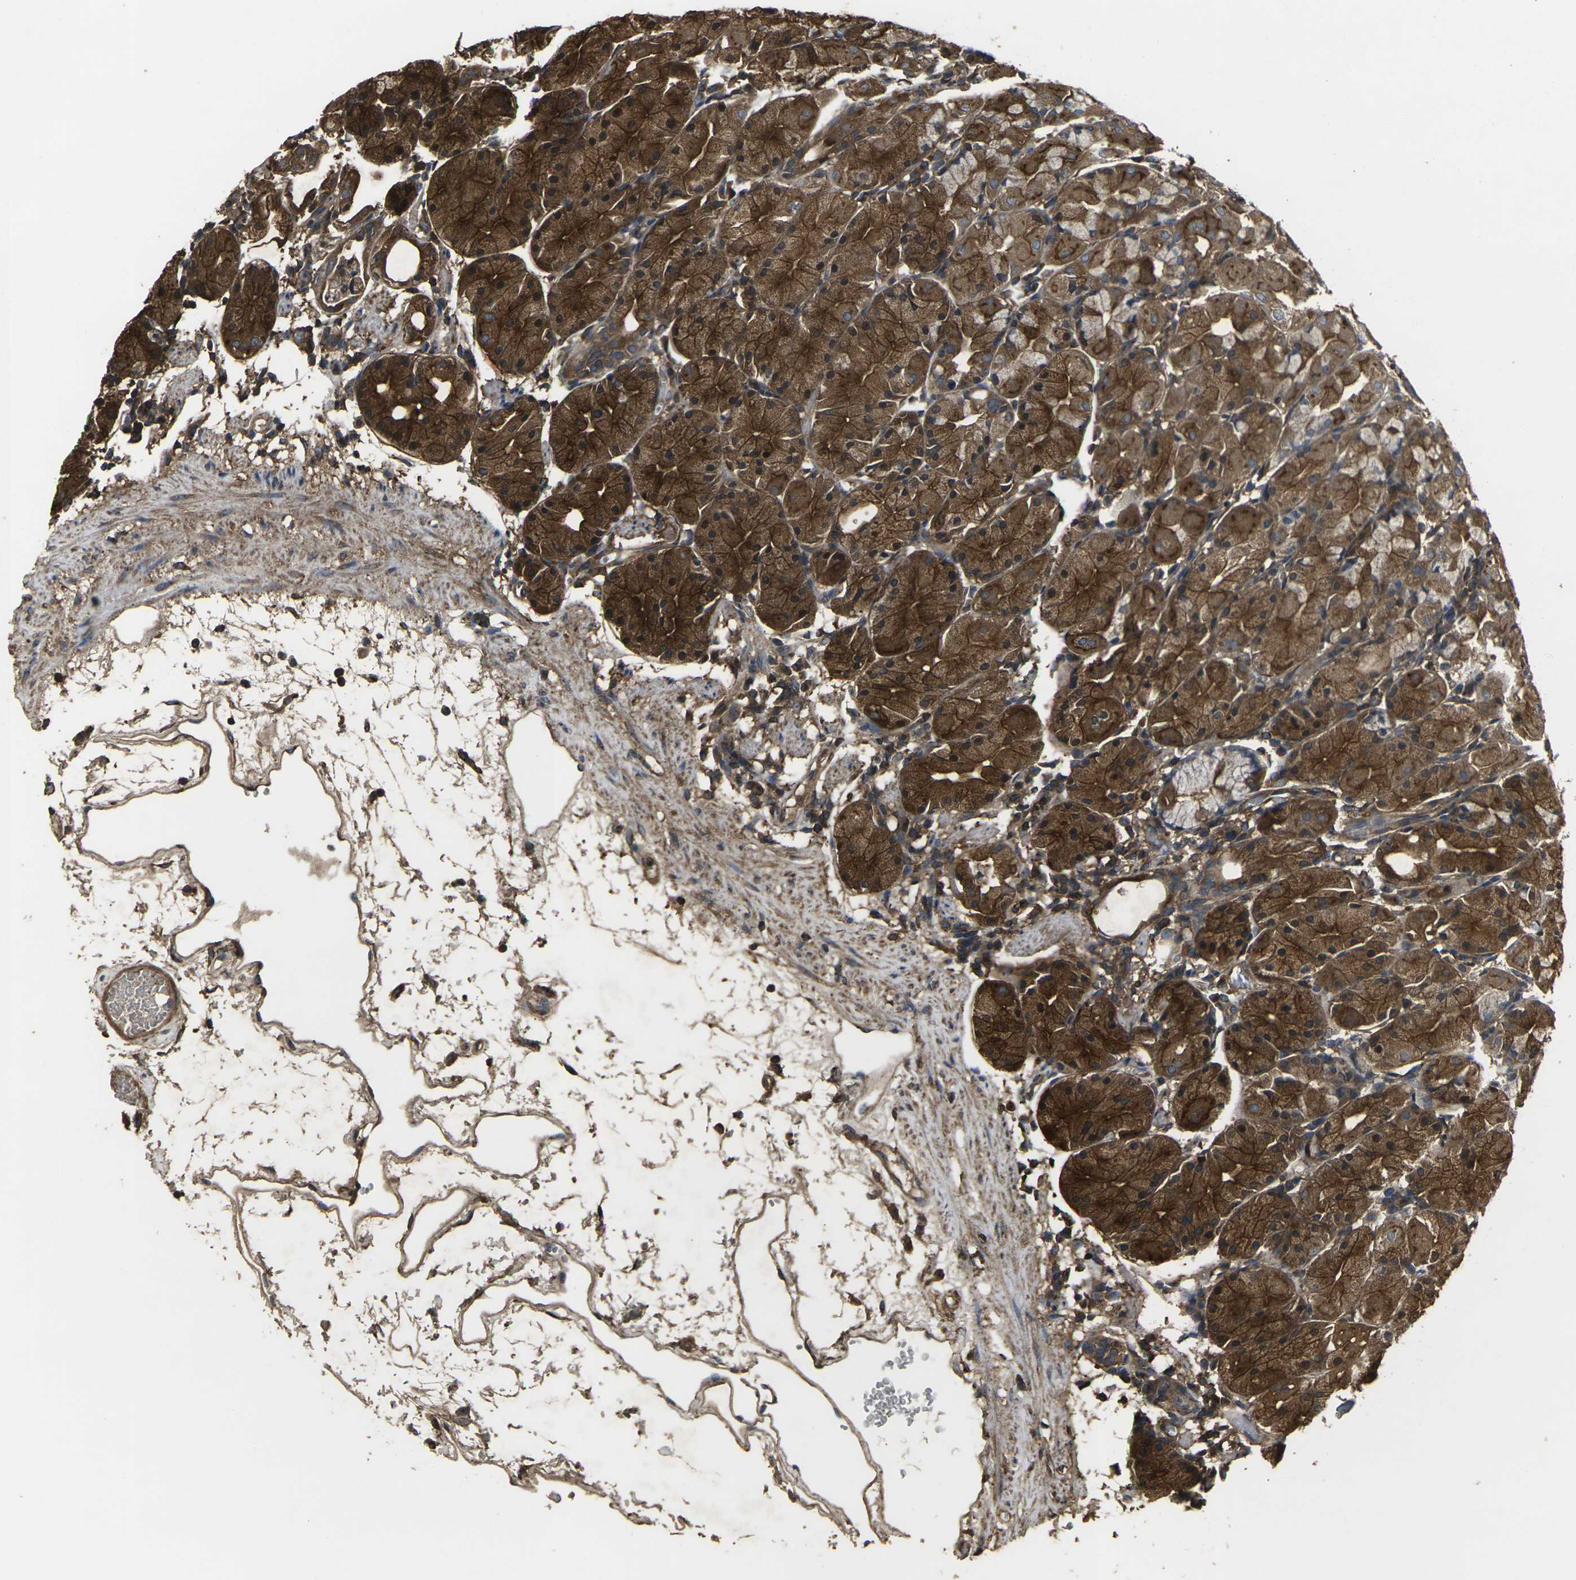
{"staining": {"intensity": "strong", "quantity": "25%-75%", "location": "cytoplasmic/membranous"}, "tissue": "stomach", "cell_type": "Glandular cells", "image_type": "normal", "snomed": [{"axis": "morphology", "description": "Normal tissue, NOS"}, {"axis": "topography", "description": "Stomach"}, {"axis": "topography", "description": "Stomach, lower"}], "caption": "Immunohistochemistry (IHC) photomicrograph of unremarkable human stomach stained for a protein (brown), which shows high levels of strong cytoplasmic/membranous positivity in approximately 25%-75% of glandular cells.", "gene": "PRKACB", "patient": {"sex": "female", "age": 75}}